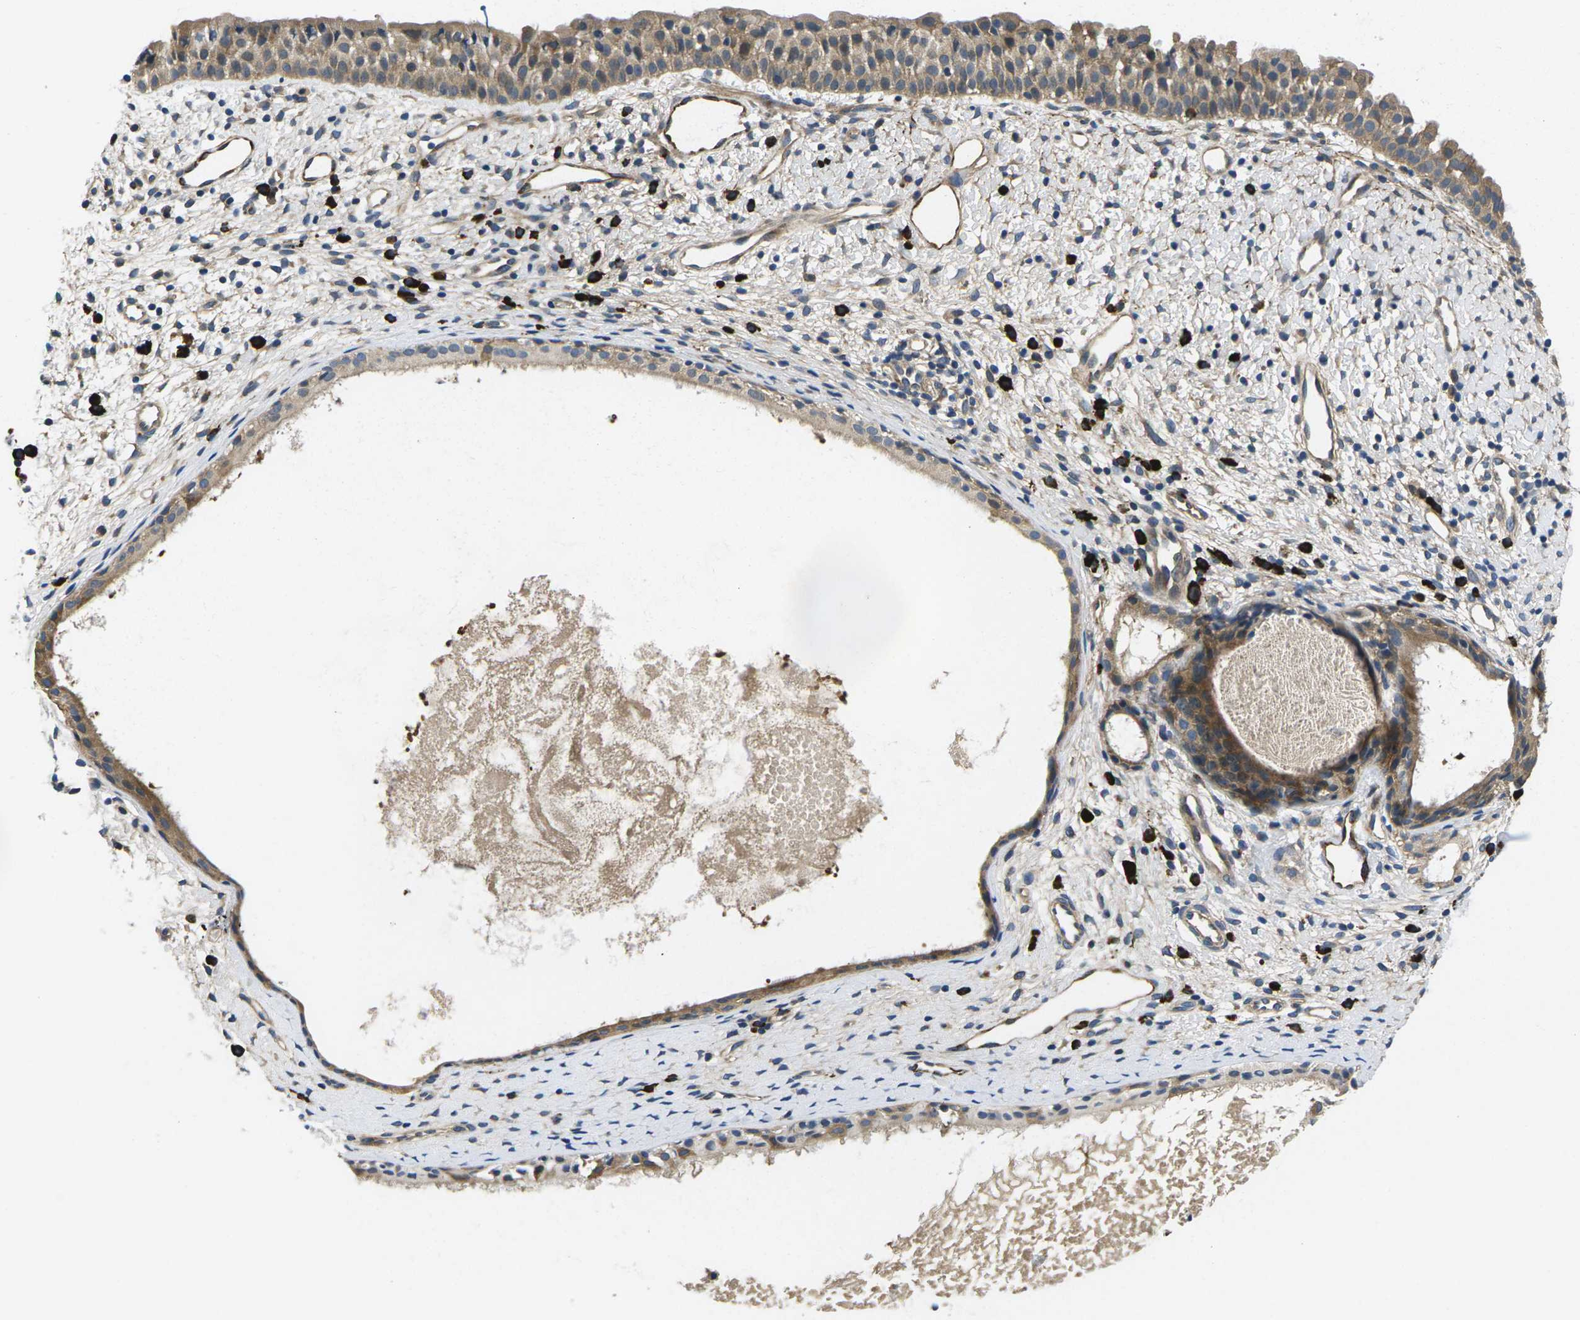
{"staining": {"intensity": "moderate", "quantity": ">75%", "location": "cytoplasmic/membranous"}, "tissue": "nasopharynx", "cell_type": "Respiratory epithelial cells", "image_type": "normal", "snomed": [{"axis": "morphology", "description": "Normal tissue, NOS"}, {"axis": "topography", "description": "Nasopharynx"}], "caption": "Immunohistochemical staining of benign nasopharynx reveals >75% levels of moderate cytoplasmic/membranous protein expression in approximately >75% of respiratory epithelial cells. (DAB (3,3'-diaminobenzidine) IHC with brightfield microscopy, high magnification).", "gene": "PLCE1", "patient": {"sex": "male", "age": 22}}